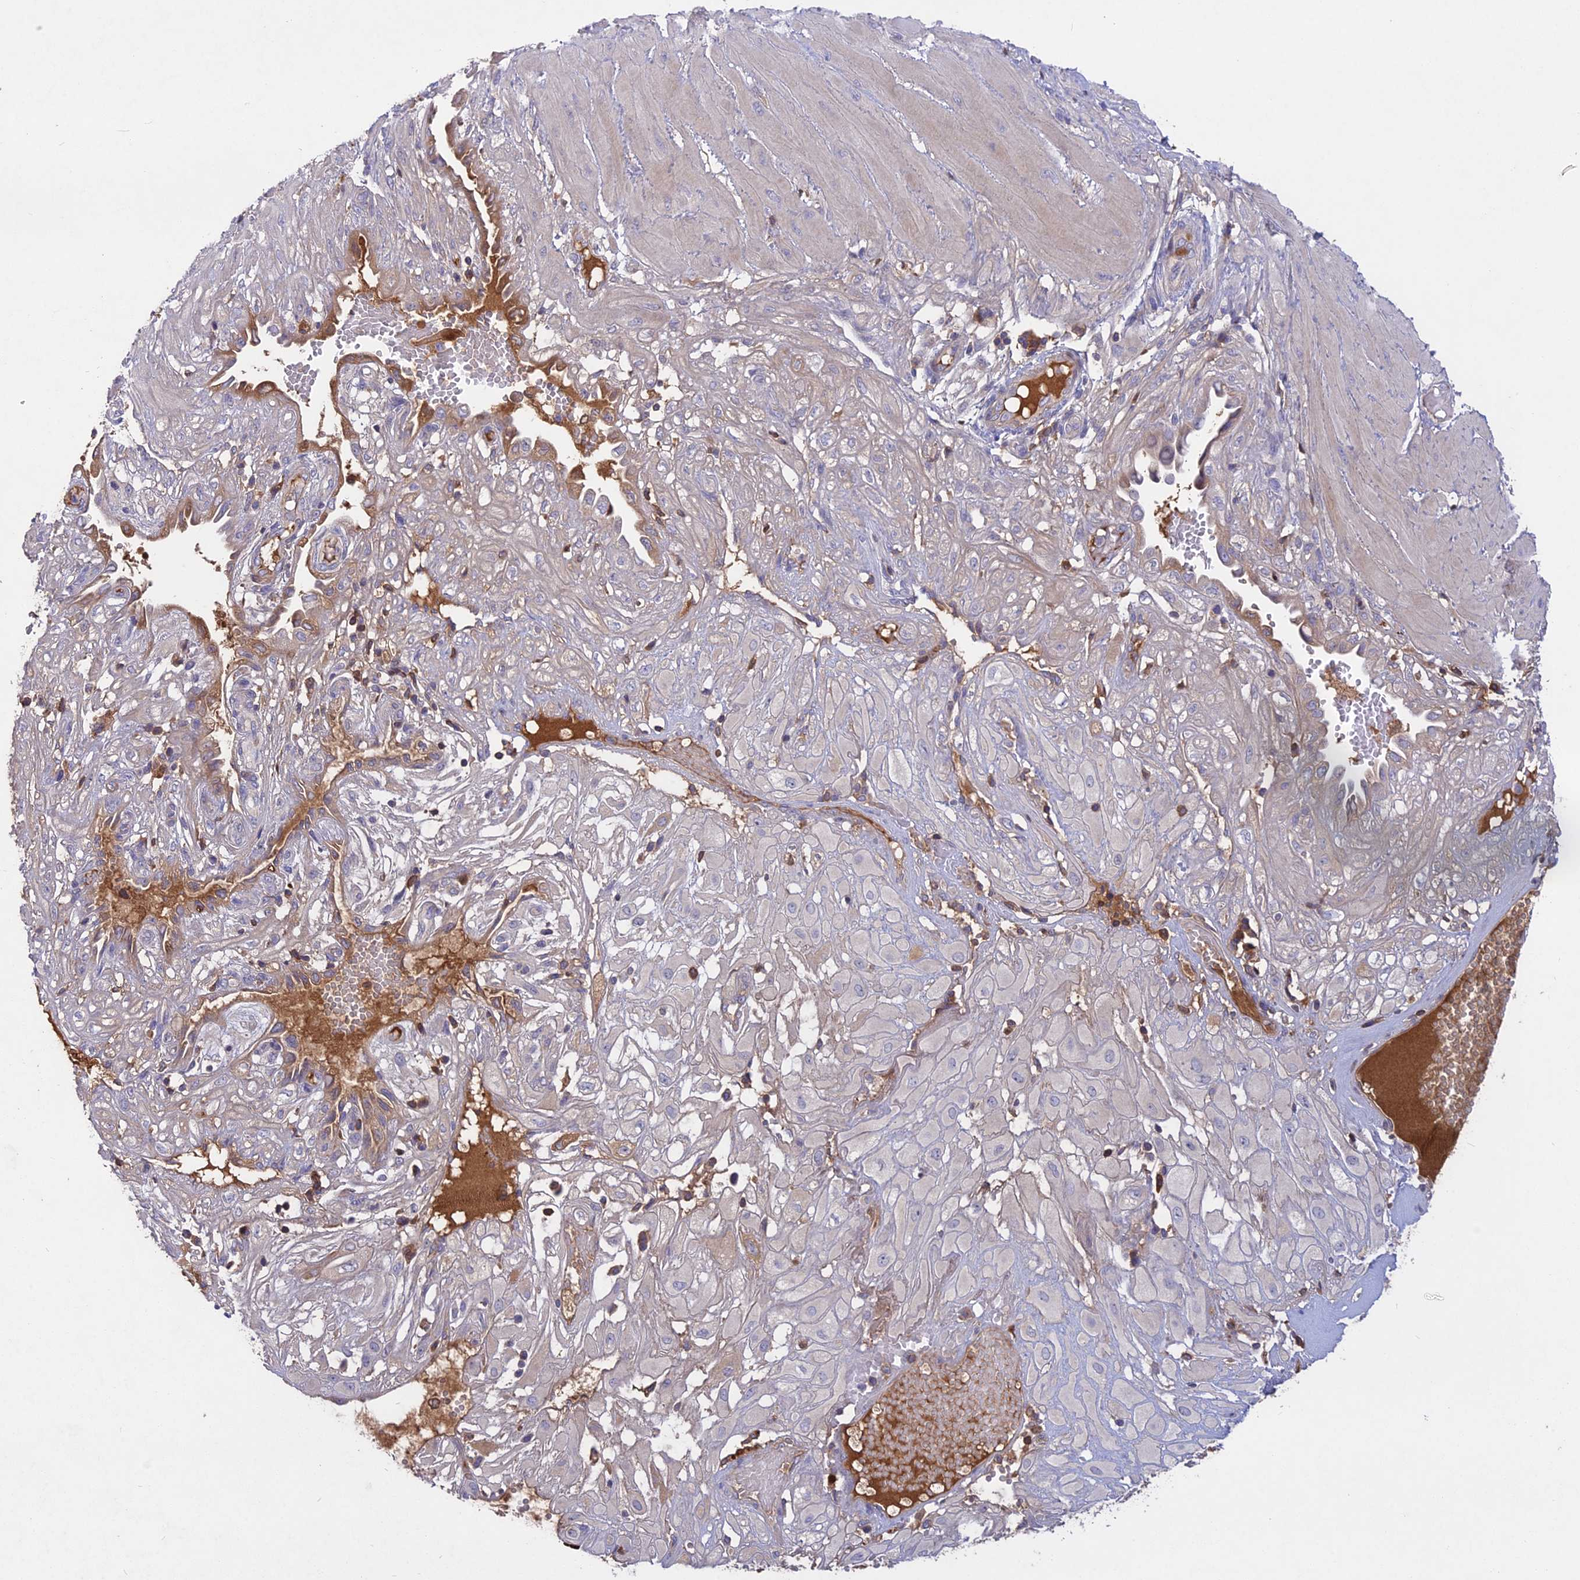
{"staining": {"intensity": "negative", "quantity": "none", "location": "none"}, "tissue": "cervical cancer", "cell_type": "Tumor cells", "image_type": "cancer", "snomed": [{"axis": "morphology", "description": "Squamous cell carcinoma, NOS"}, {"axis": "topography", "description": "Cervix"}], "caption": "Tumor cells show no significant staining in cervical cancer.", "gene": "ADO", "patient": {"sex": "female", "age": 36}}